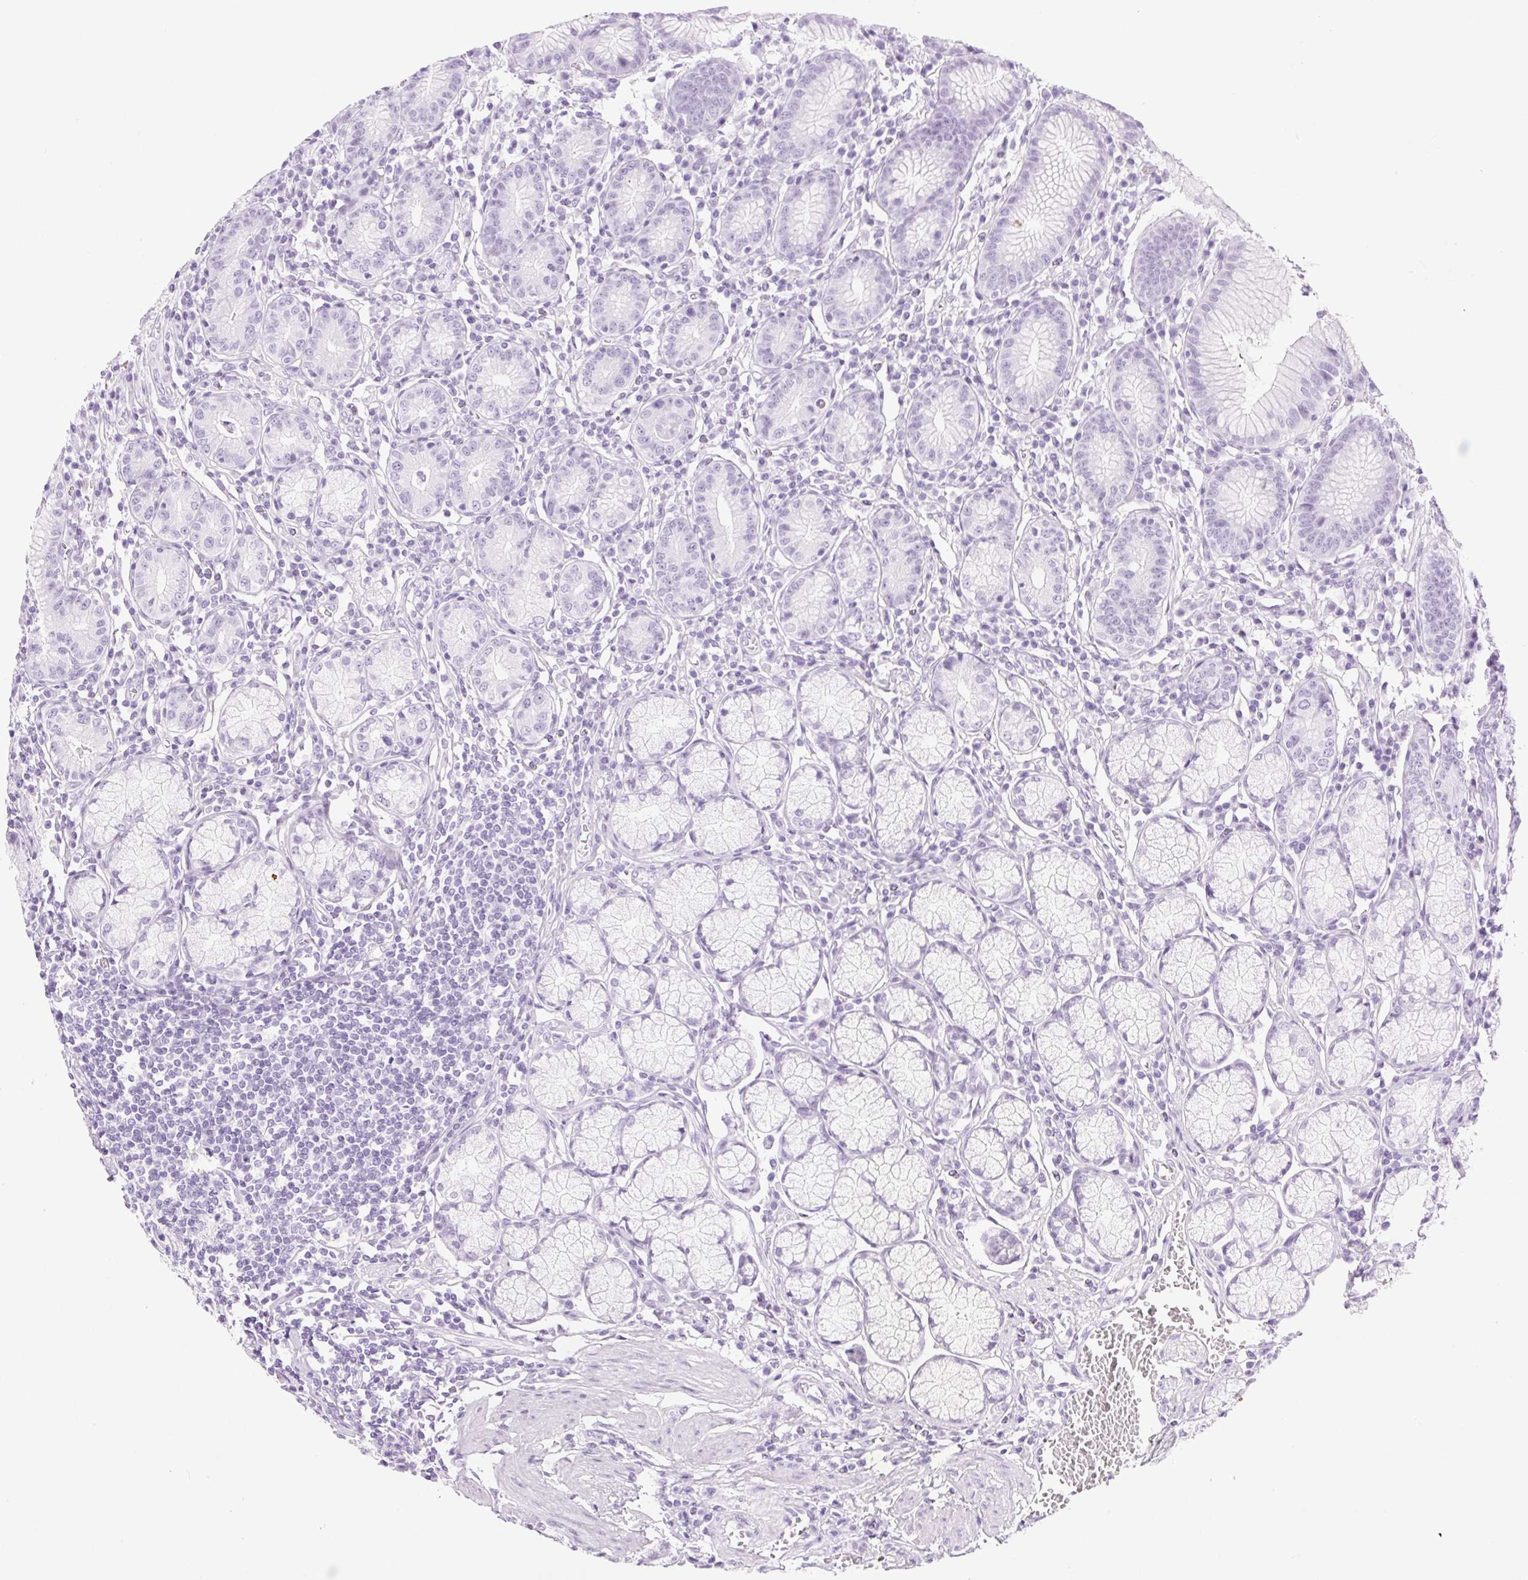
{"staining": {"intensity": "negative", "quantity": "none", "location": "none"}, "tissue": "stomach", "cell_type": "Glandular cells", "image_type": "normal", "snomed": [{"axis": "morphology", "description": "Normal tissue, NOS"}, {"axis": "topography", "description": "Stomach"}], "caption": "DAB immunohistochemical staining of unremarkable human stomach exhibits no significant staining in glandular cells. The staining was performed using DAB (3,3'-diaminobenzidine) to visualize the protein expression in brown, while the nuclei were stained in blue with hematoxylin (Magnification: 20x).", "gene": "SPRR4", "patient": {"sex": "male", "age": 55}}